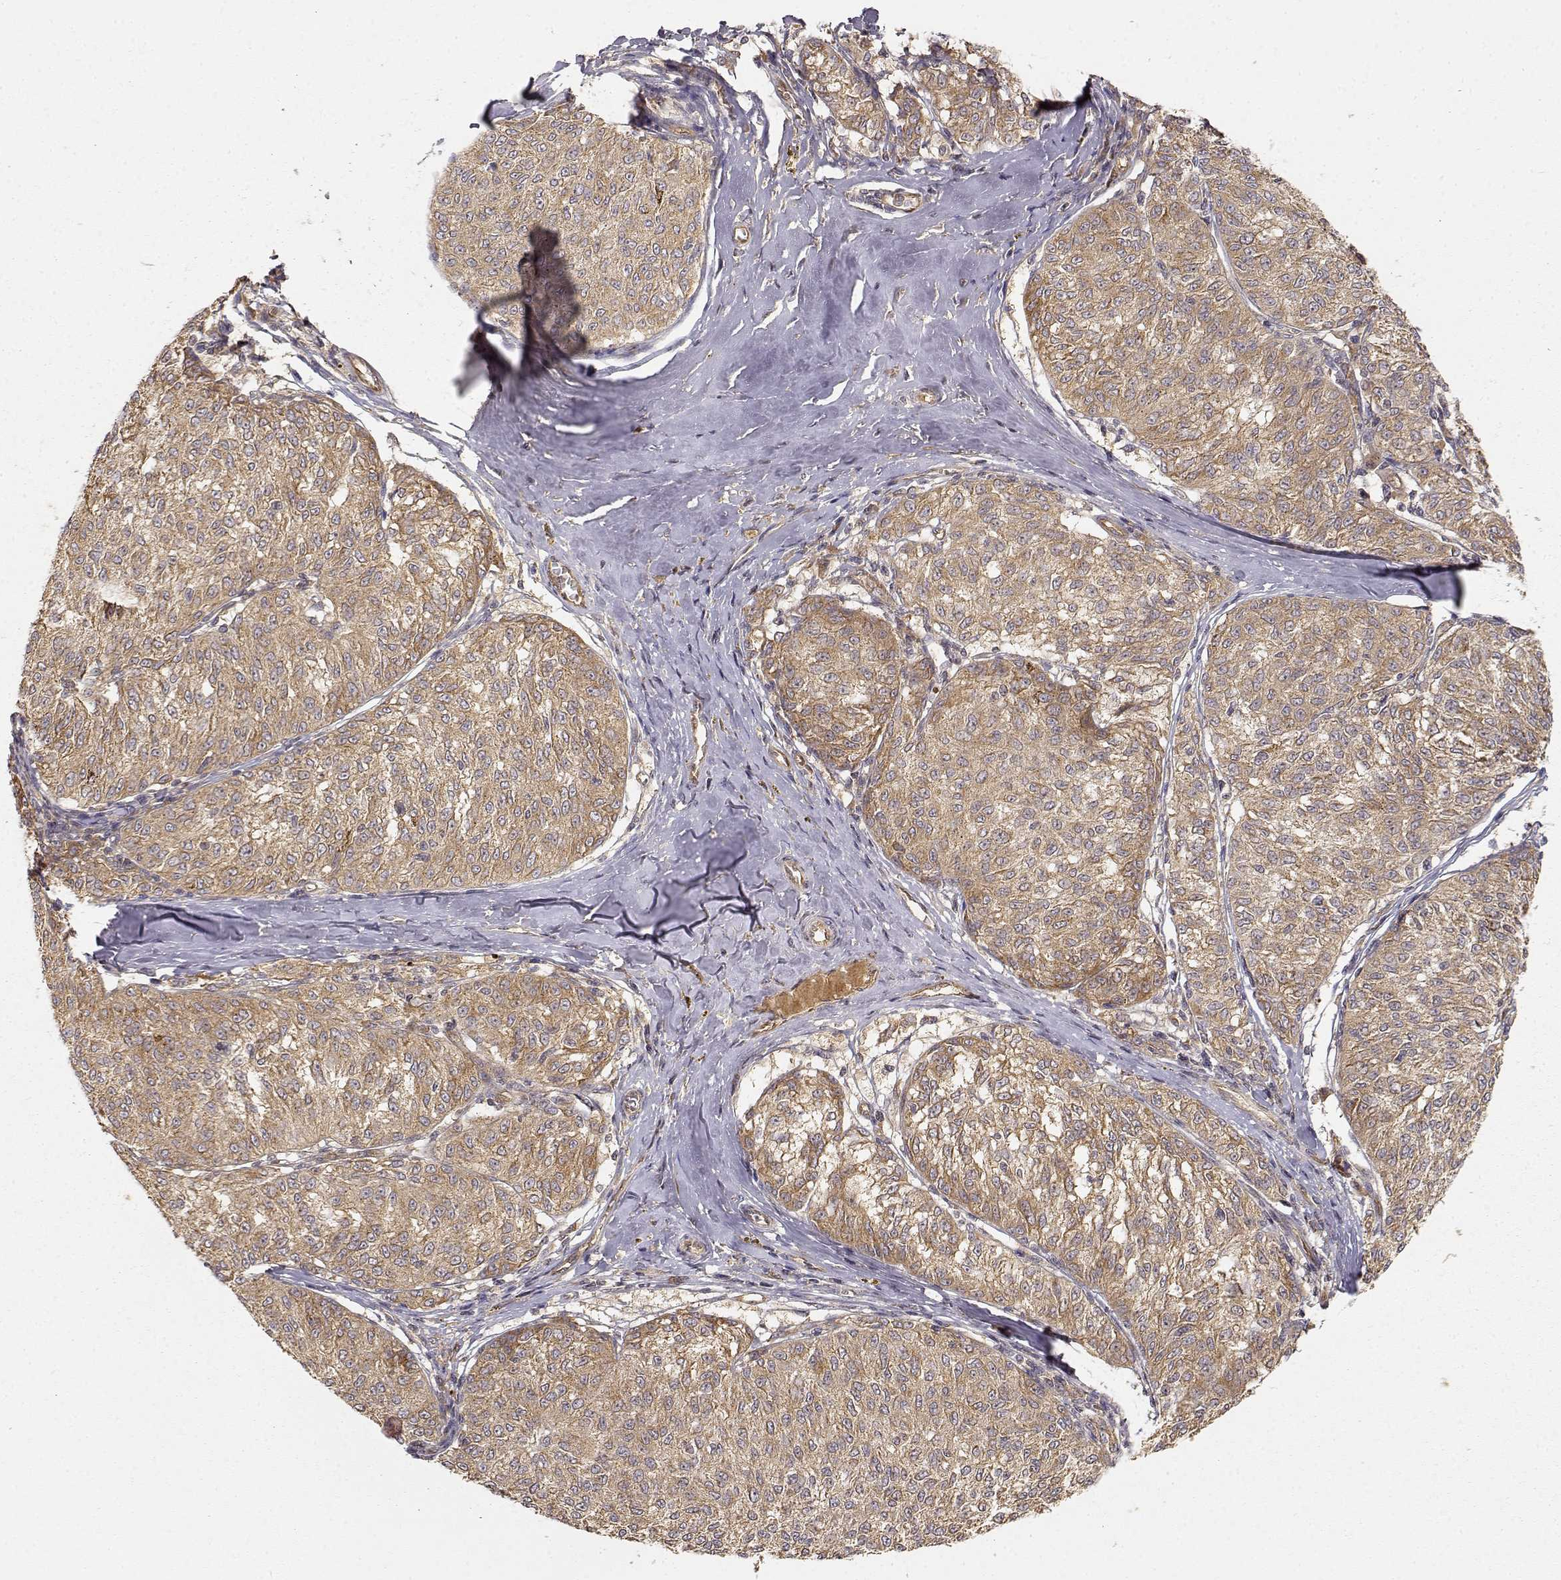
{"staining": {"intensity": "moderate", "quantity": ">75%", "location": "cytoplasmic/membranous"}, "tissue": "melanoma", "cell_type": "Tumor cells", "image_type": "cancer", "snomed": [{"axis": "morphology", "description": "Malignant melanoma, NOS"}, {"axis": "topography", "description": "Skin"}], "caption": "Protein staining of melanoma tissue exhibits moderate cytoplasmic/membranous expression in about >75% of tumor cells.", "gene": "CDK5RAP2", "patient": {"sex": "female", "age": 72}}